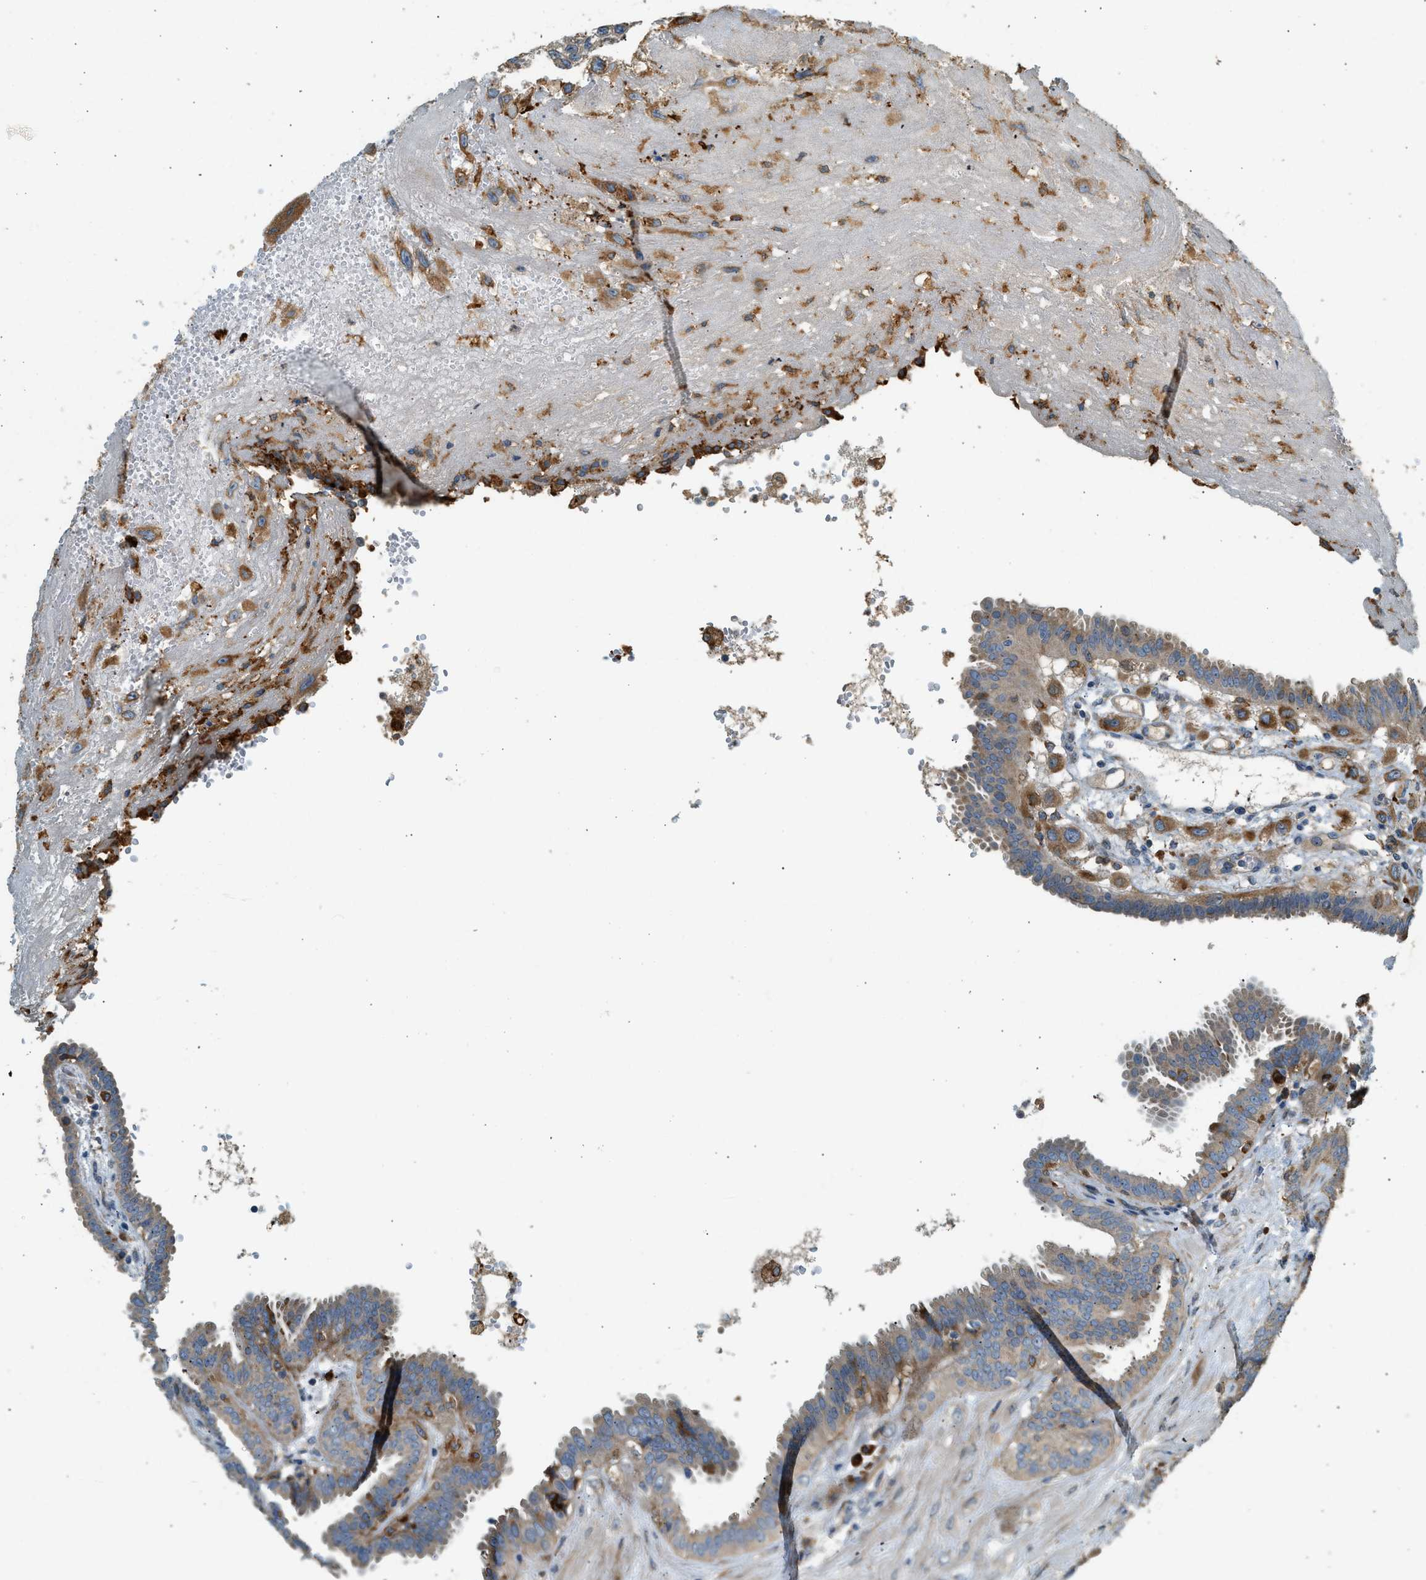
{"staining": {"intensity": "moderate", "quantity": ">75%", "location": "cytoplasmic/membranous"}, "tissue": "fallopian tube", "cell_type": "Glandular cells", "image_type": "normal", "snomed": [{"axis": "morphology", "description": "Normal tissue, NOS"}, {"axis": "topography", "description": "Fallopian tube"}, {"axis": "topography", "description": "Placenta"}], "caption": "A histopathology image showing moderate cytoplasmic/membranous expression in approximately >75% of glandular cells in unremarkable fallopian tube, as visualized by brown immunohistochemical staining.", "gene": "CTSB", "patient": {"sex": "female", "age": 32}}